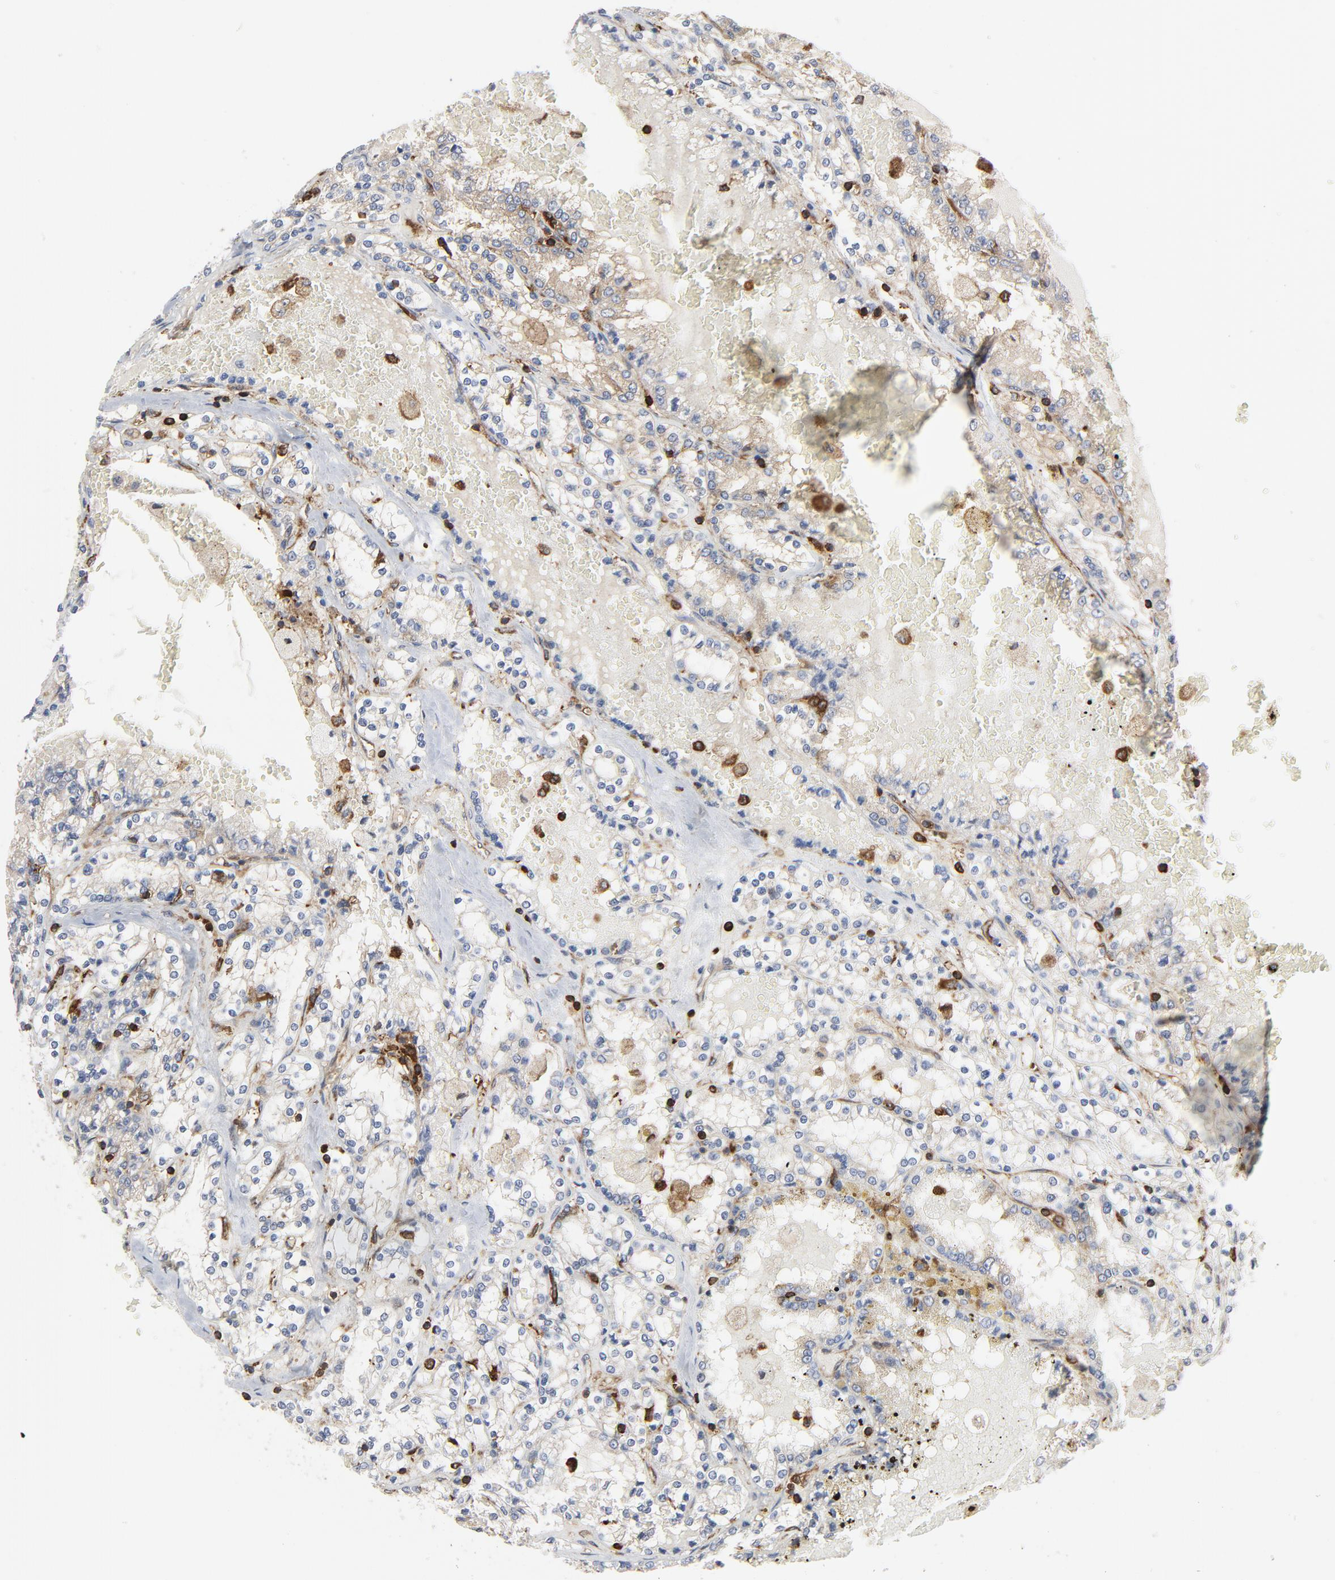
{"staining": {"intensity": "weak", "quantity": "25%-75%", "location": "cytoplasmic/membranous"}, "tissue": "renal cancer", "cell_type": "Tumor cells", "image_type": "cancer", "snomed": [{"axis": "morphology", "description": "Adenocarcinoma, NOS"}, {"axis": "topography", "description": "Kidney"}], "caption": "Renal cancer (adenocarcinoma) stained with a brown dye reveals weak cytoplasmic/membranous positive staining in about 25%-75% of tumor cells.", "gene": "YES1", "patient": {"sex": "female", "age": 56}}